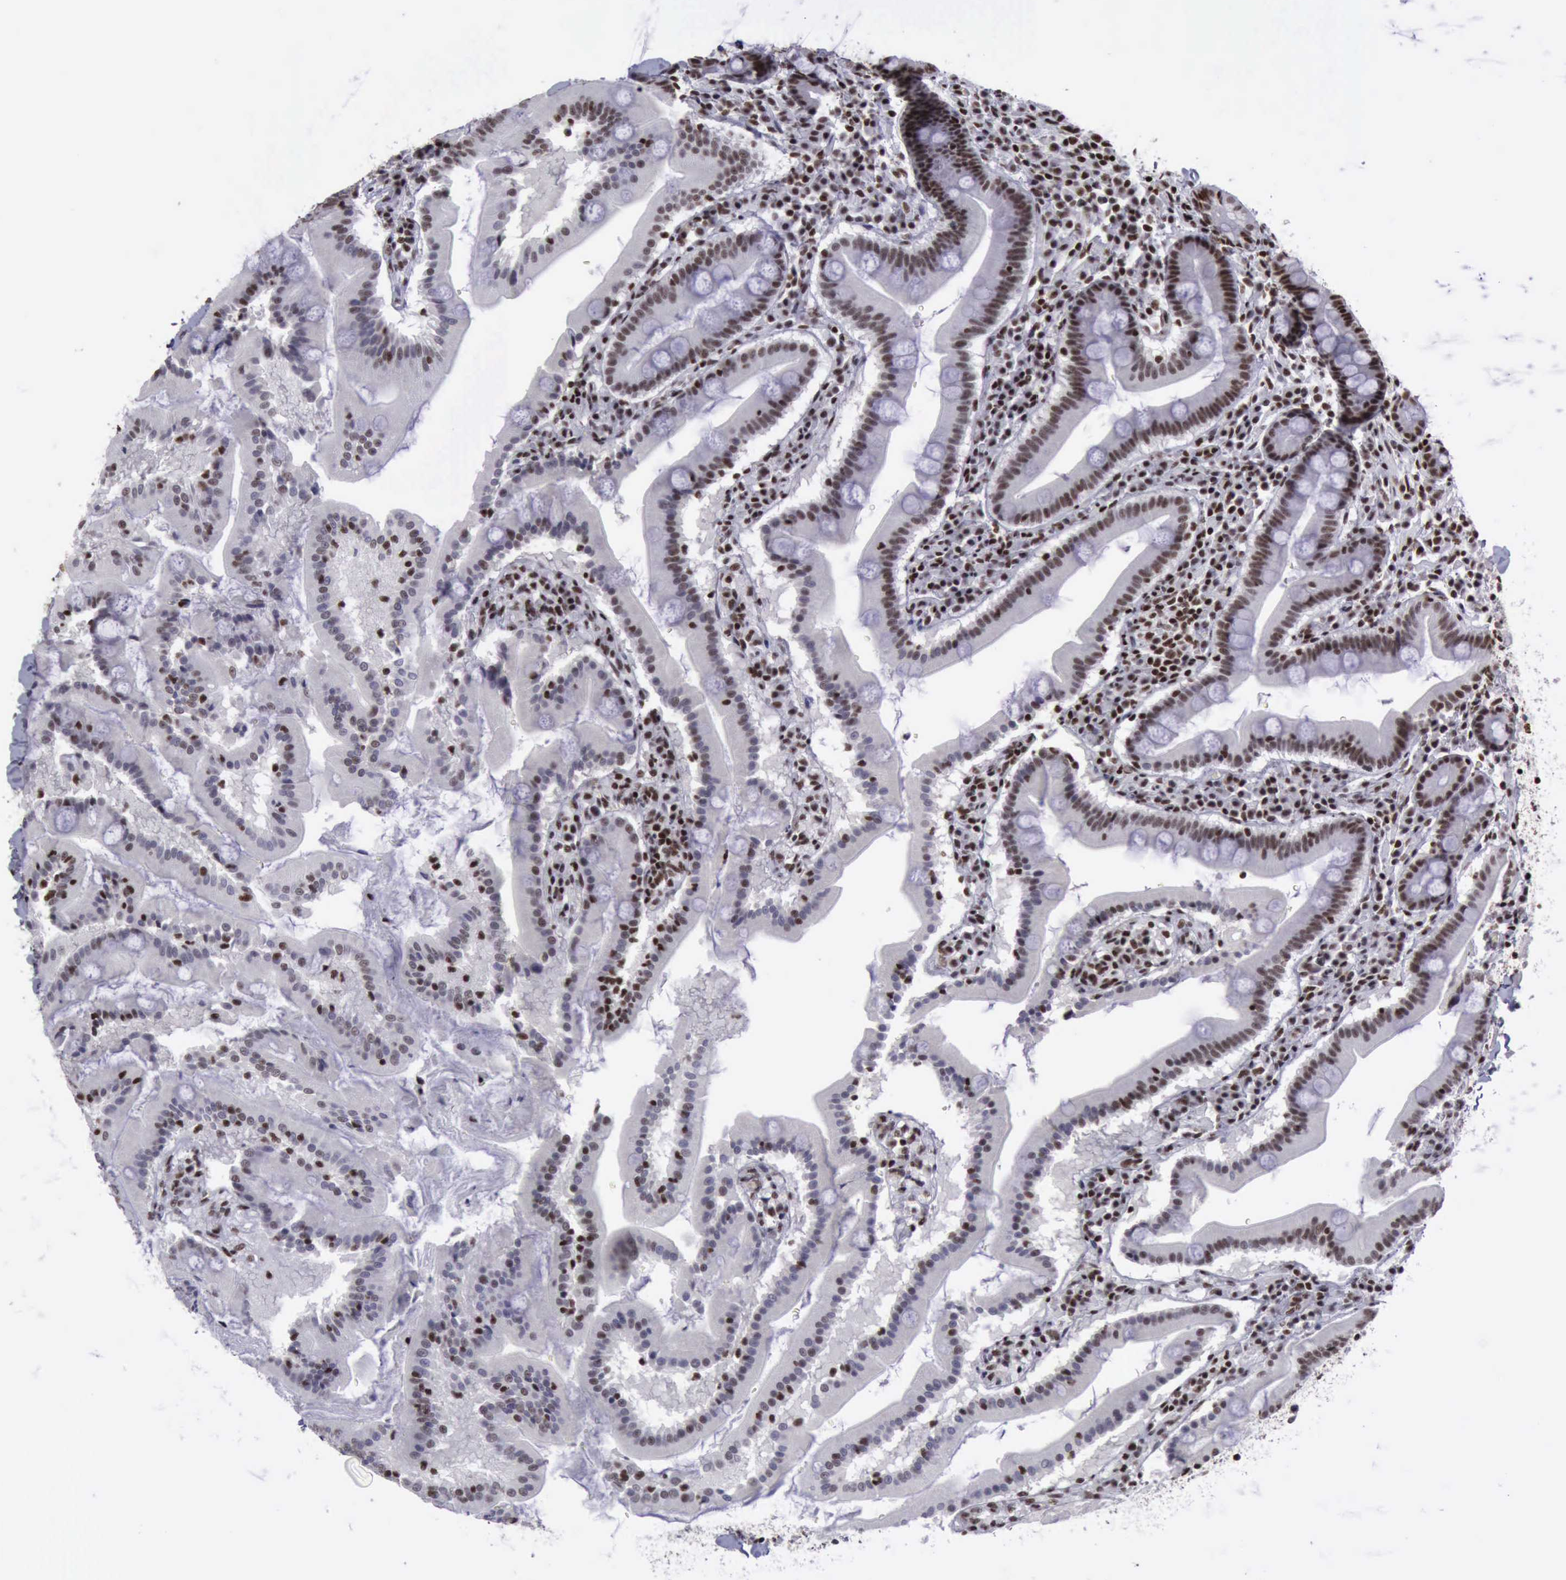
{"staining": {"intensity": "moderate", "quantity": "25%-75%", "location": "nuclear"}, "tissue": "duodenum", "cell_type": "Glandular cells", "image_type": "normal", "snomed": [{"axis": "morphology", "description": "Normal tissue, NOS"}, {"axis": "topography", "description": "Duodenum"}], "caption": "Protein staining of normal duodenum displays moderate nuclear expression in about 25%-75% of glandular cells. The protein is stained brown, and the nuclei are stained in blue (DAB IHC with brightfield microscopy, high magnification).", "gene": "YY1", "patient": {"sex": "male", "age": 50}}